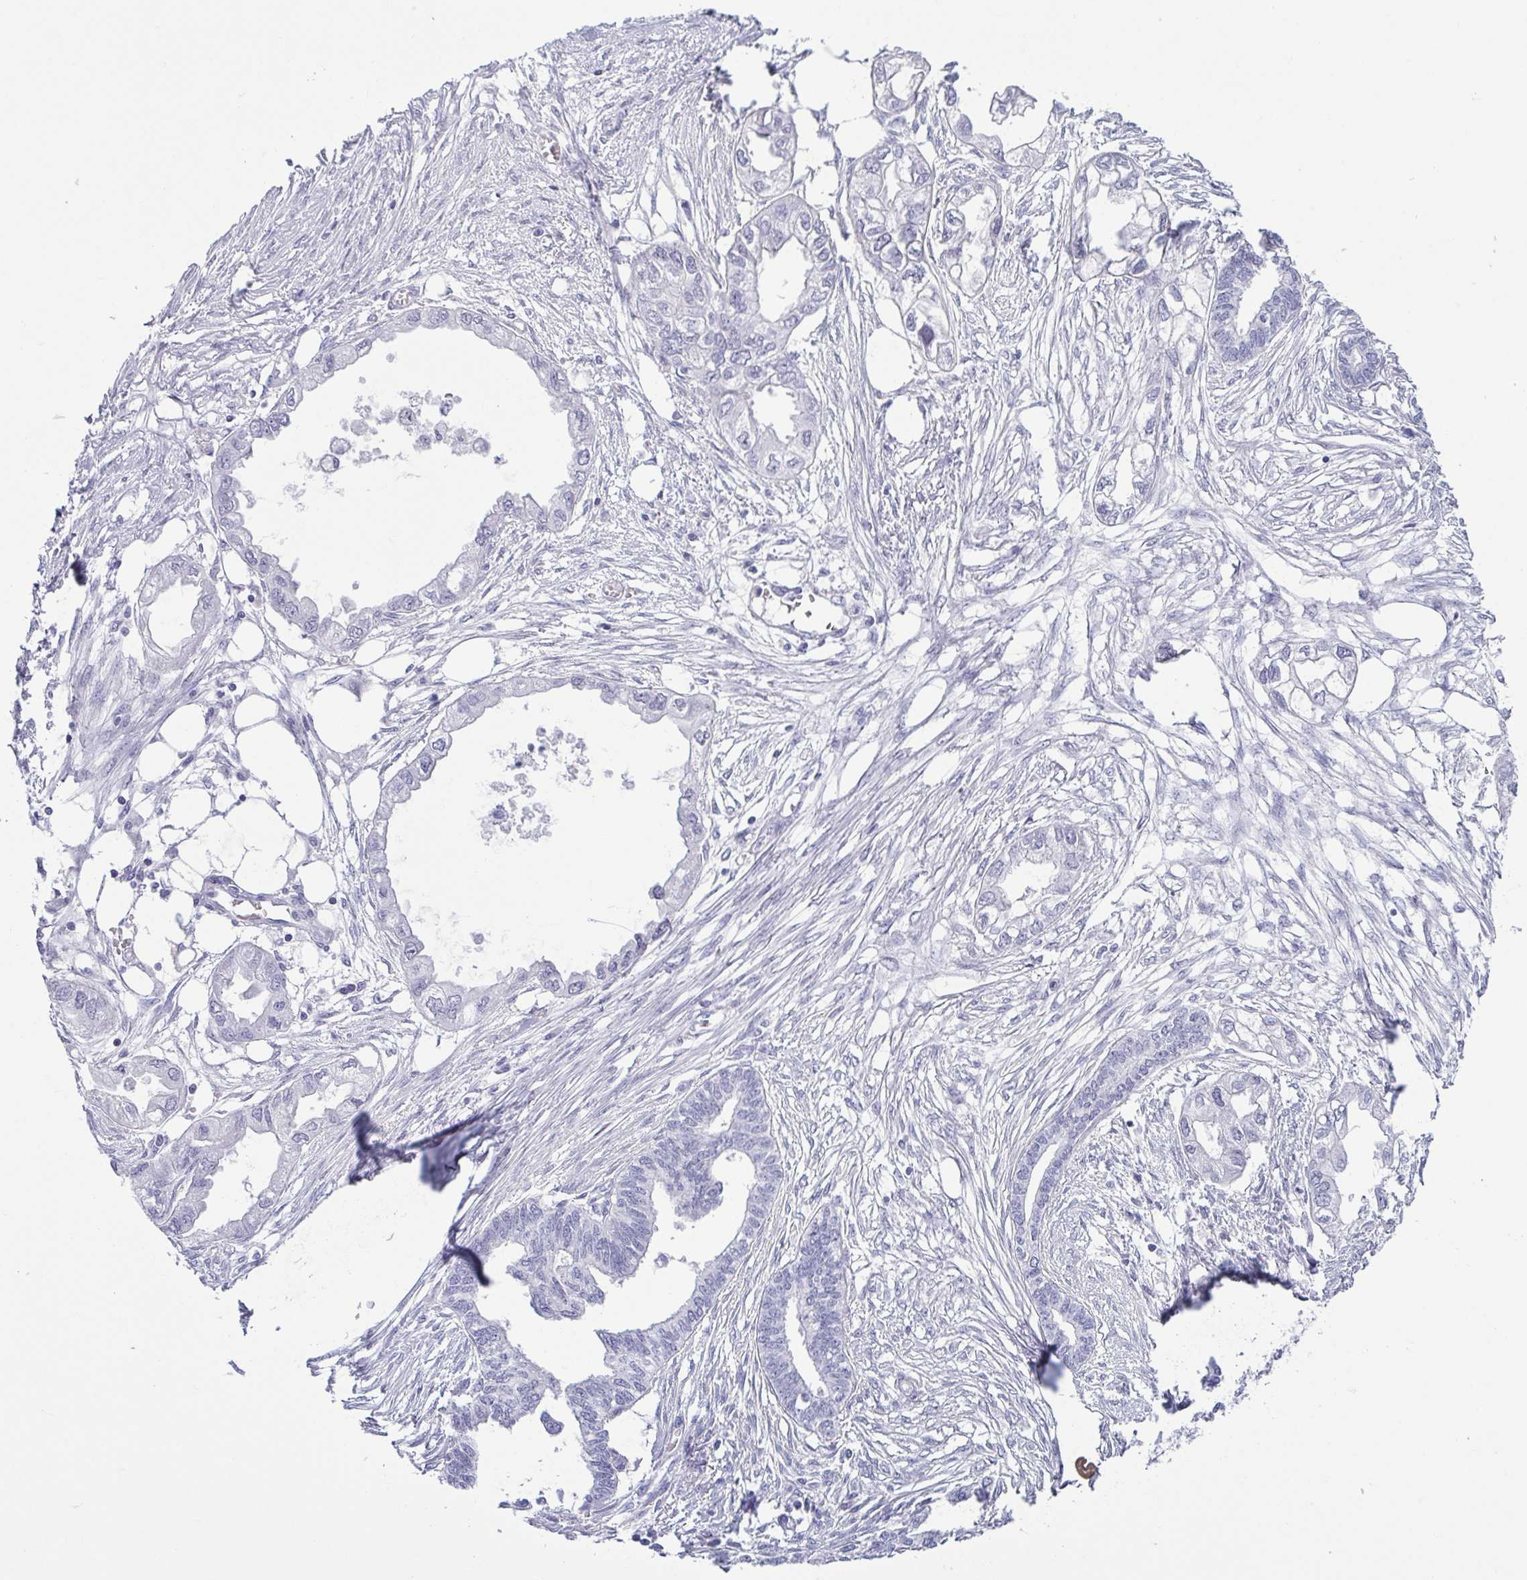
{"staining": {"intensity": "negative", "quantity": "none", "location": "none"}, "tissue": "endometrial cancer", "cell_type": "Tumor cells", "image_type": "cancer", "snomed": [{"axis": "morphology", "description": "Adenocarcinoma, NOS"}, {"axis": "morphology", "description": "Adenocarcinoma, metastatic, NOS"}, {"axis": "topography", "description": "Adipose tissue"}, {"axis": "topography", "description": "Endometrium"}], "caption": "Endometrial cancer (adenocarcinoma) stained for a protein using IHC demonstrates no positivity tumor cells.", "gene": "BZW1", "patient": {"sex": "female", "age": 67}}